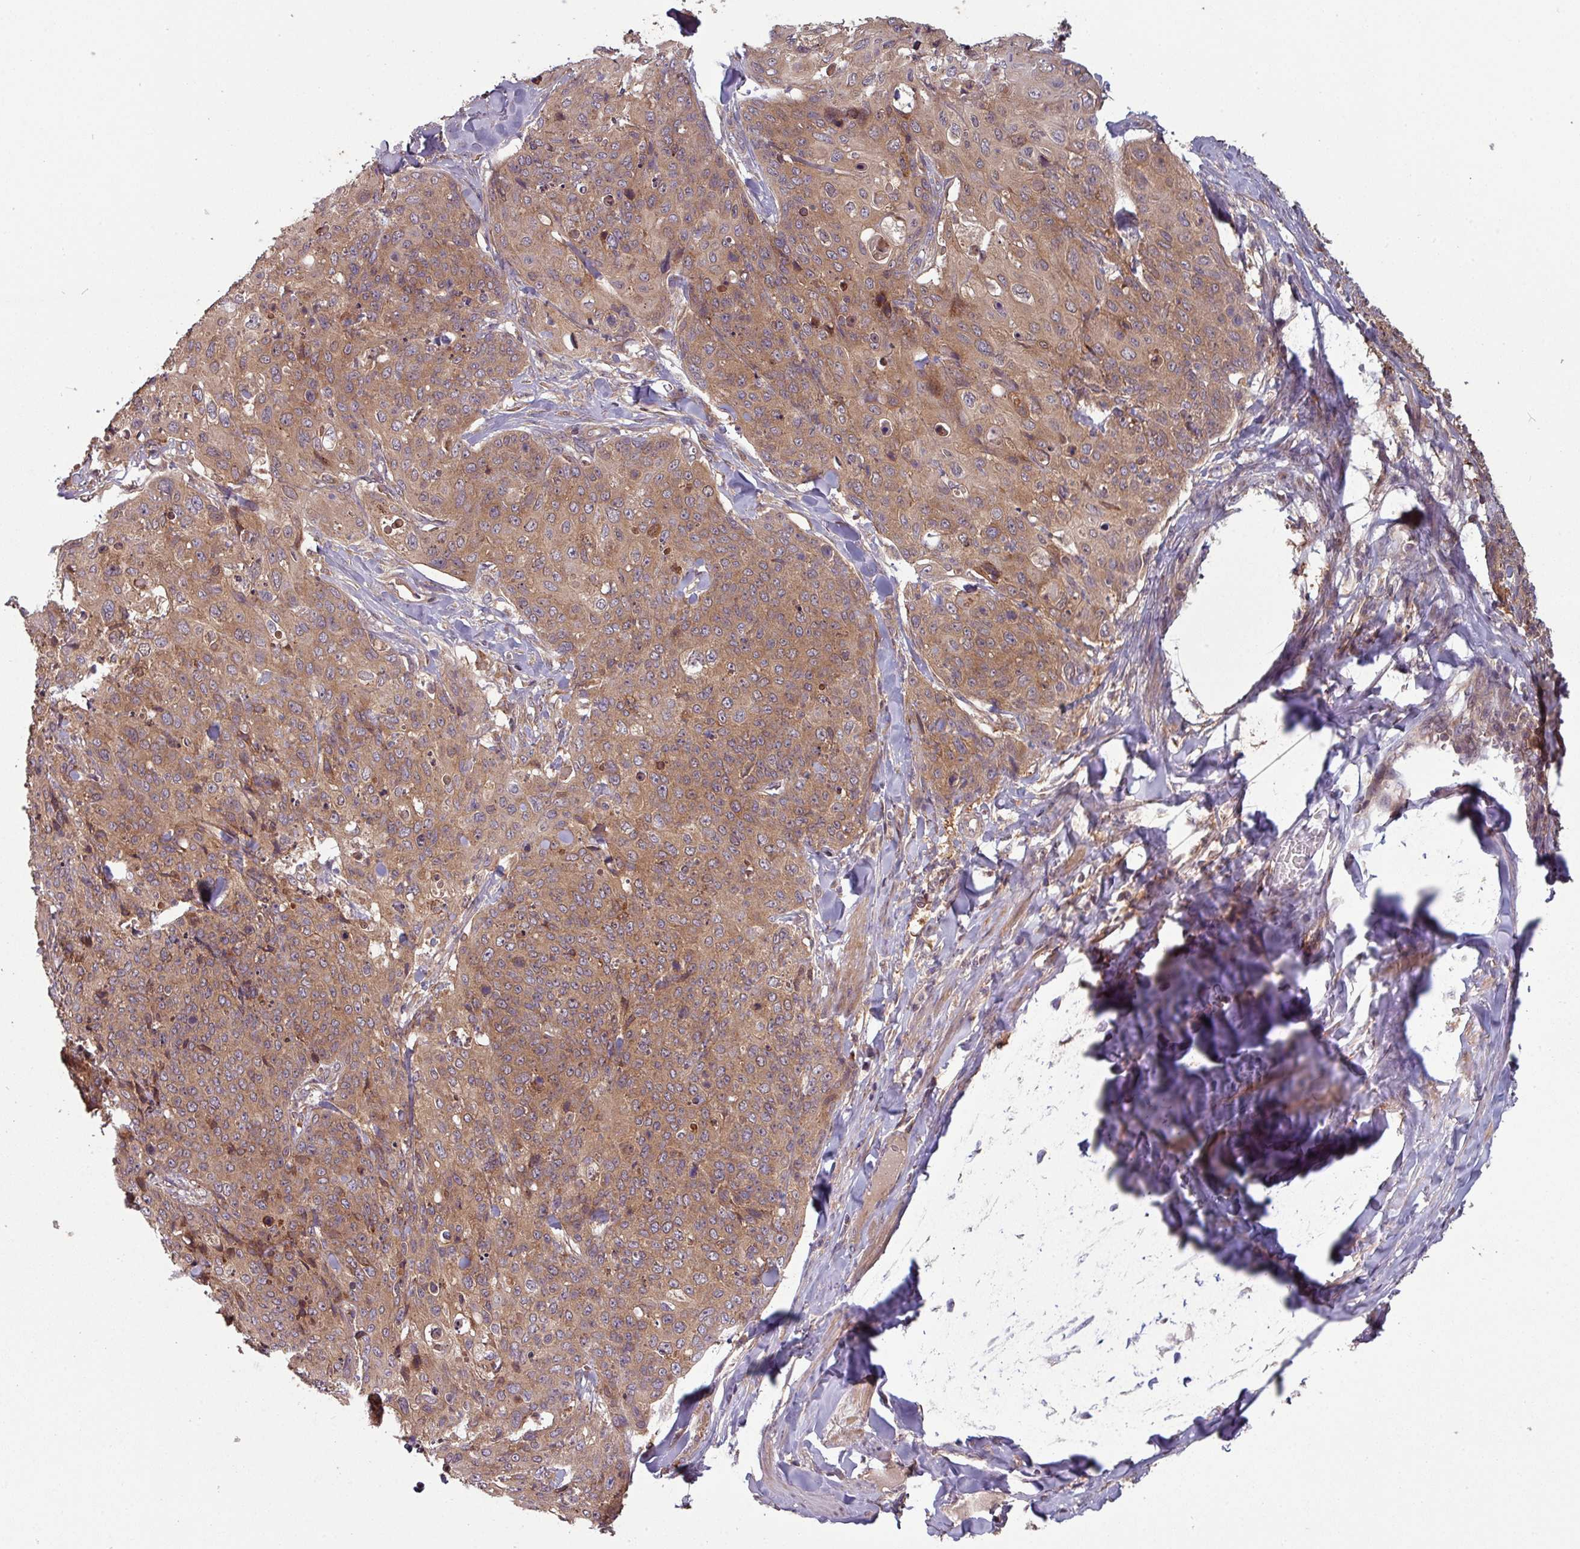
{"staining": {"intensity": "moderate", "quantity": ">75%", "location": "cytoplasmic/membranous"}, "tissue": "skin cancer", "cell_type": "Tumor cells", "image_type": "cancer", "snomed": [{"axis": "morphology", "description": "Squamous cell carcinoma, NOS"}, {"axis": "topography", "description": "Skin"}, {"axis": "topography", "description": "Vulva"}], "caption": "Protein analysis of skin cancer (squamous cell carcinoma) tissue exhibits moderate cytoplasmic/membranous staining in about >75% of tumor cells.", "gene": "GSKIP", "patient": {"sex": "female", "age": 85}}